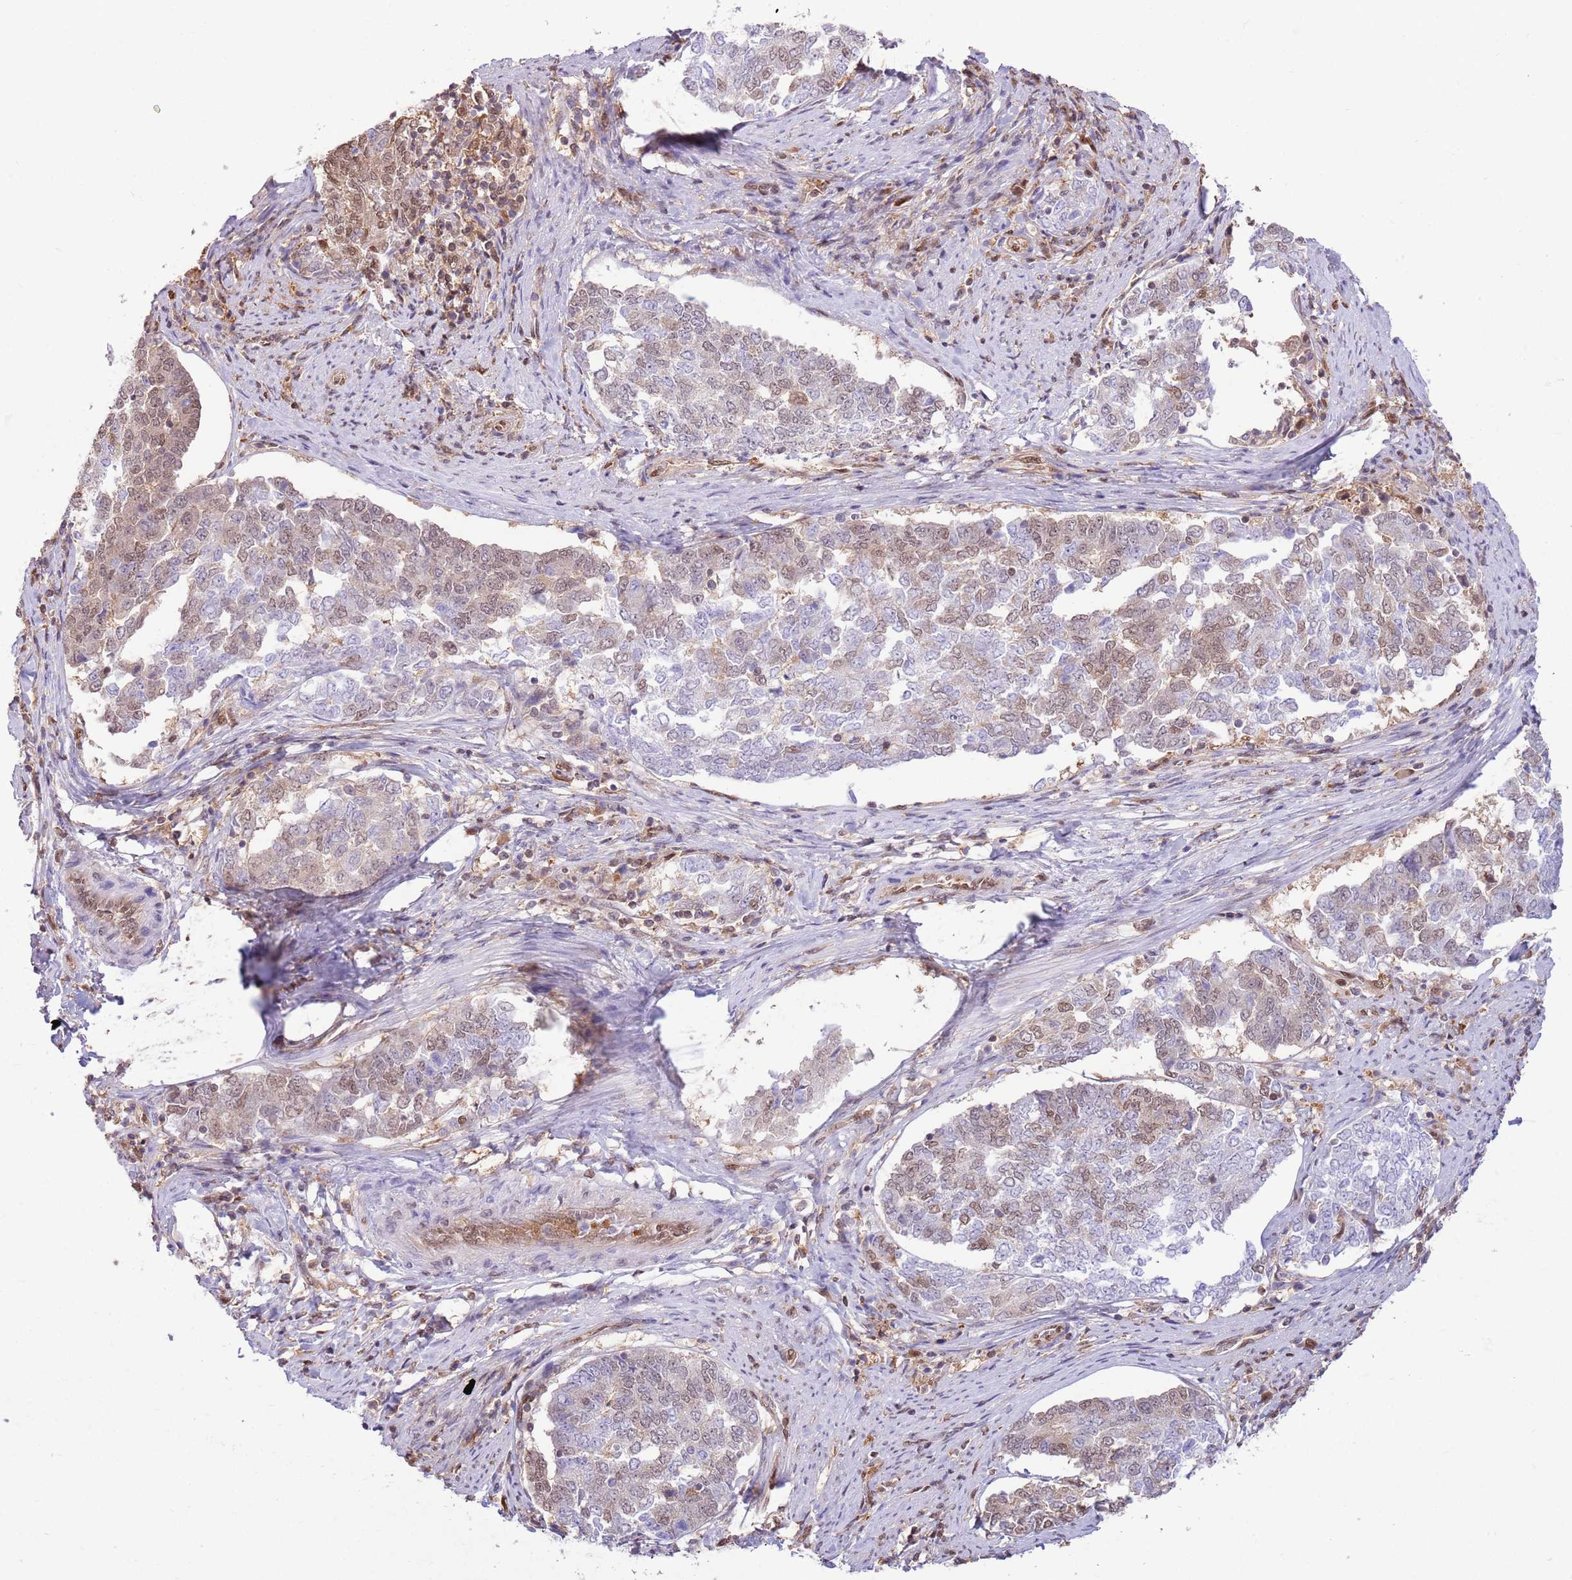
{"staining": {"intensity": "weak", "quantity": "25%-75%", "location": "nuclear"}, "tissue": "endometrial cancer", "cell_type": "Tumor cells", "image_type": "cancer", "snomed": [{"axis": "morphology", "description": "Adenocarcinoma, NOS"}, {"axis": "topography", "description": "Endometrium"}], "caption": "Immunohistochemistry (IHC) image of human endometrial cancer (adenocarcinoma) stained for a protein (brown), which displays low levels of weak nuclear positivity in approximately 25%-75% of tumor cells.", "gene": "NSFL1C", "patient": {"sex": "female", "age": 80}}